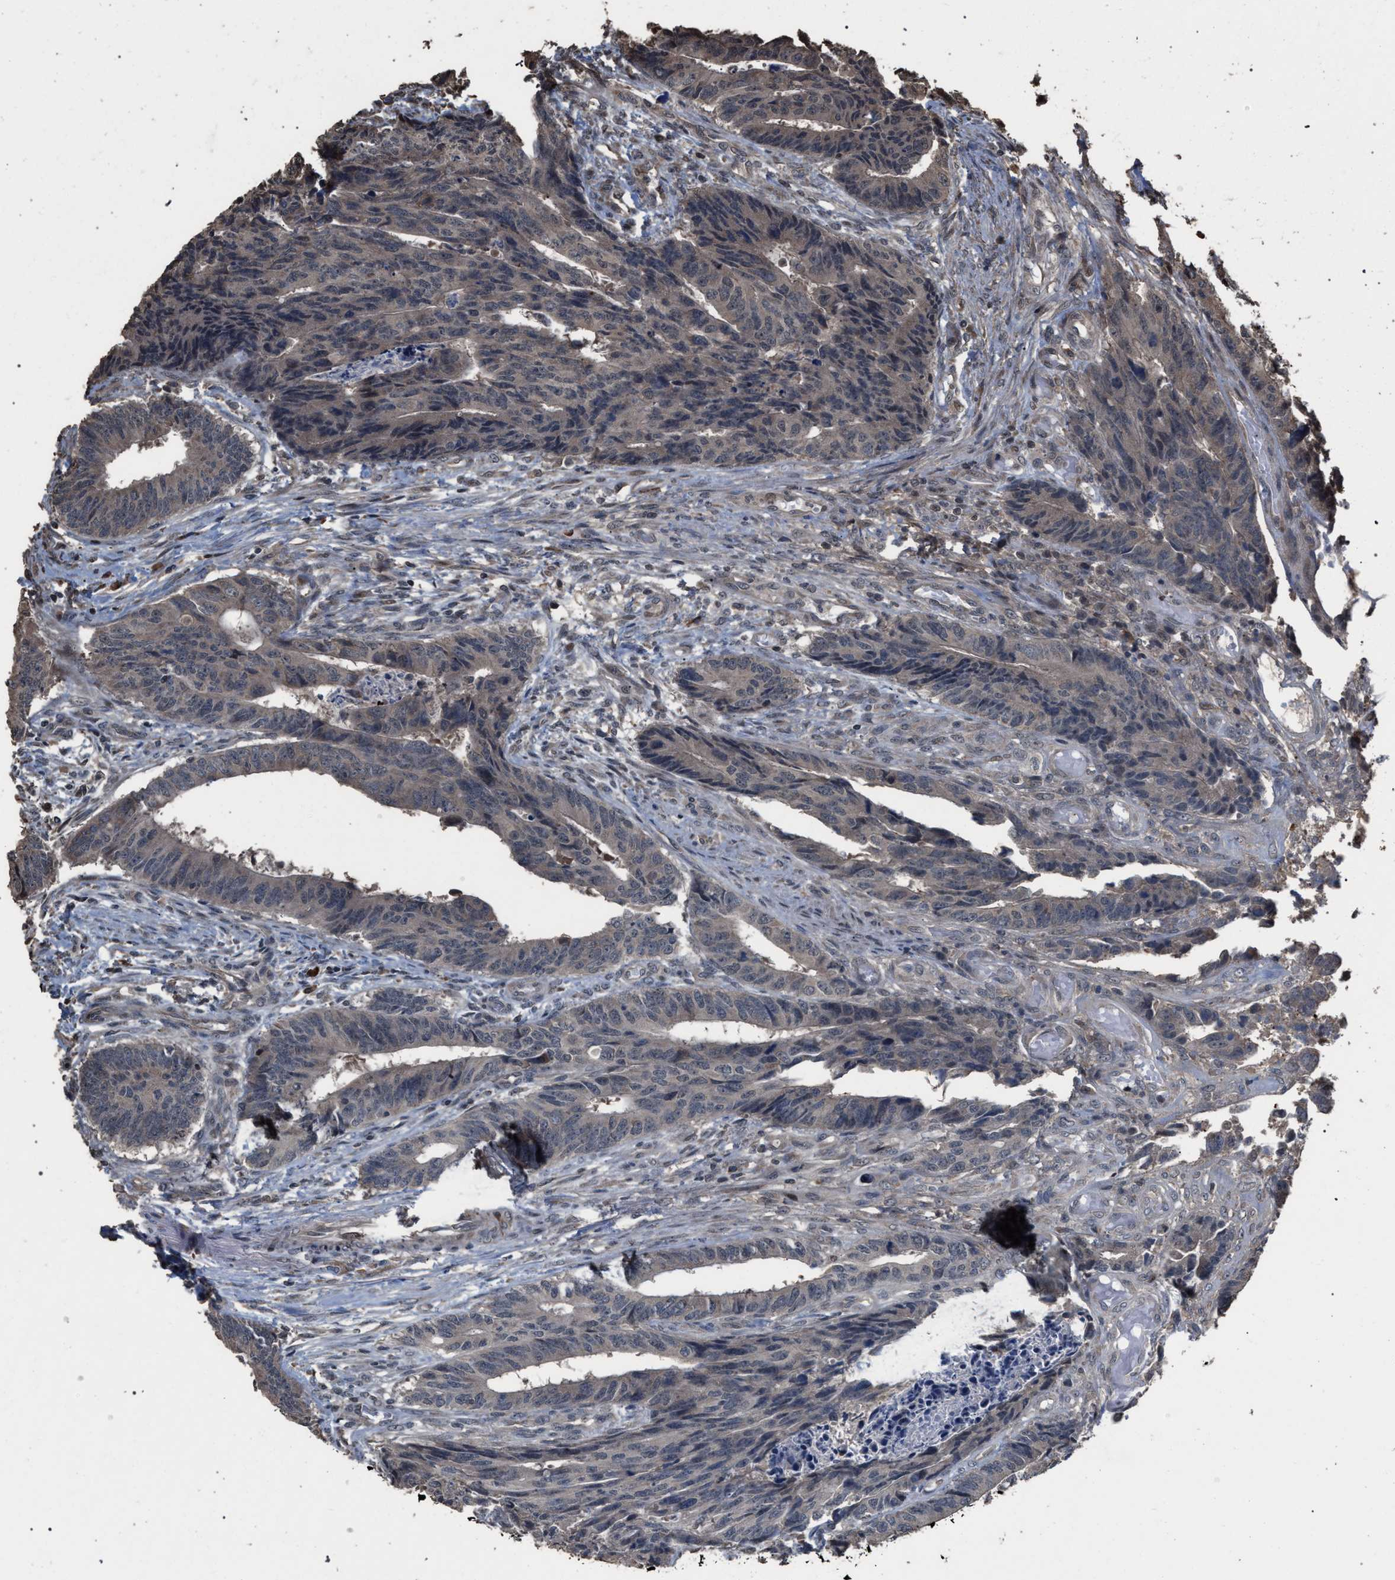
{"staining": {"intensity": "weak", "quantity": "<25%", "location": "cytoplasmic/membranous"}, "tissue": "colorectal cancer", "cell_type": "Tumor cells", "image_type": "cancer", "snomed": [{"axis": "morphology", "description": "Adenocarcinoma, NOS"}, {"axis": "topography", "description": "Rectum"}], "caption": "Immunohistochemical staining of human colorectal cancer (adenocarcinoma) shows no significant positivity in tumor cells.", "gene": "NAA35", "patient": {"sex": "male", "age": 84}}